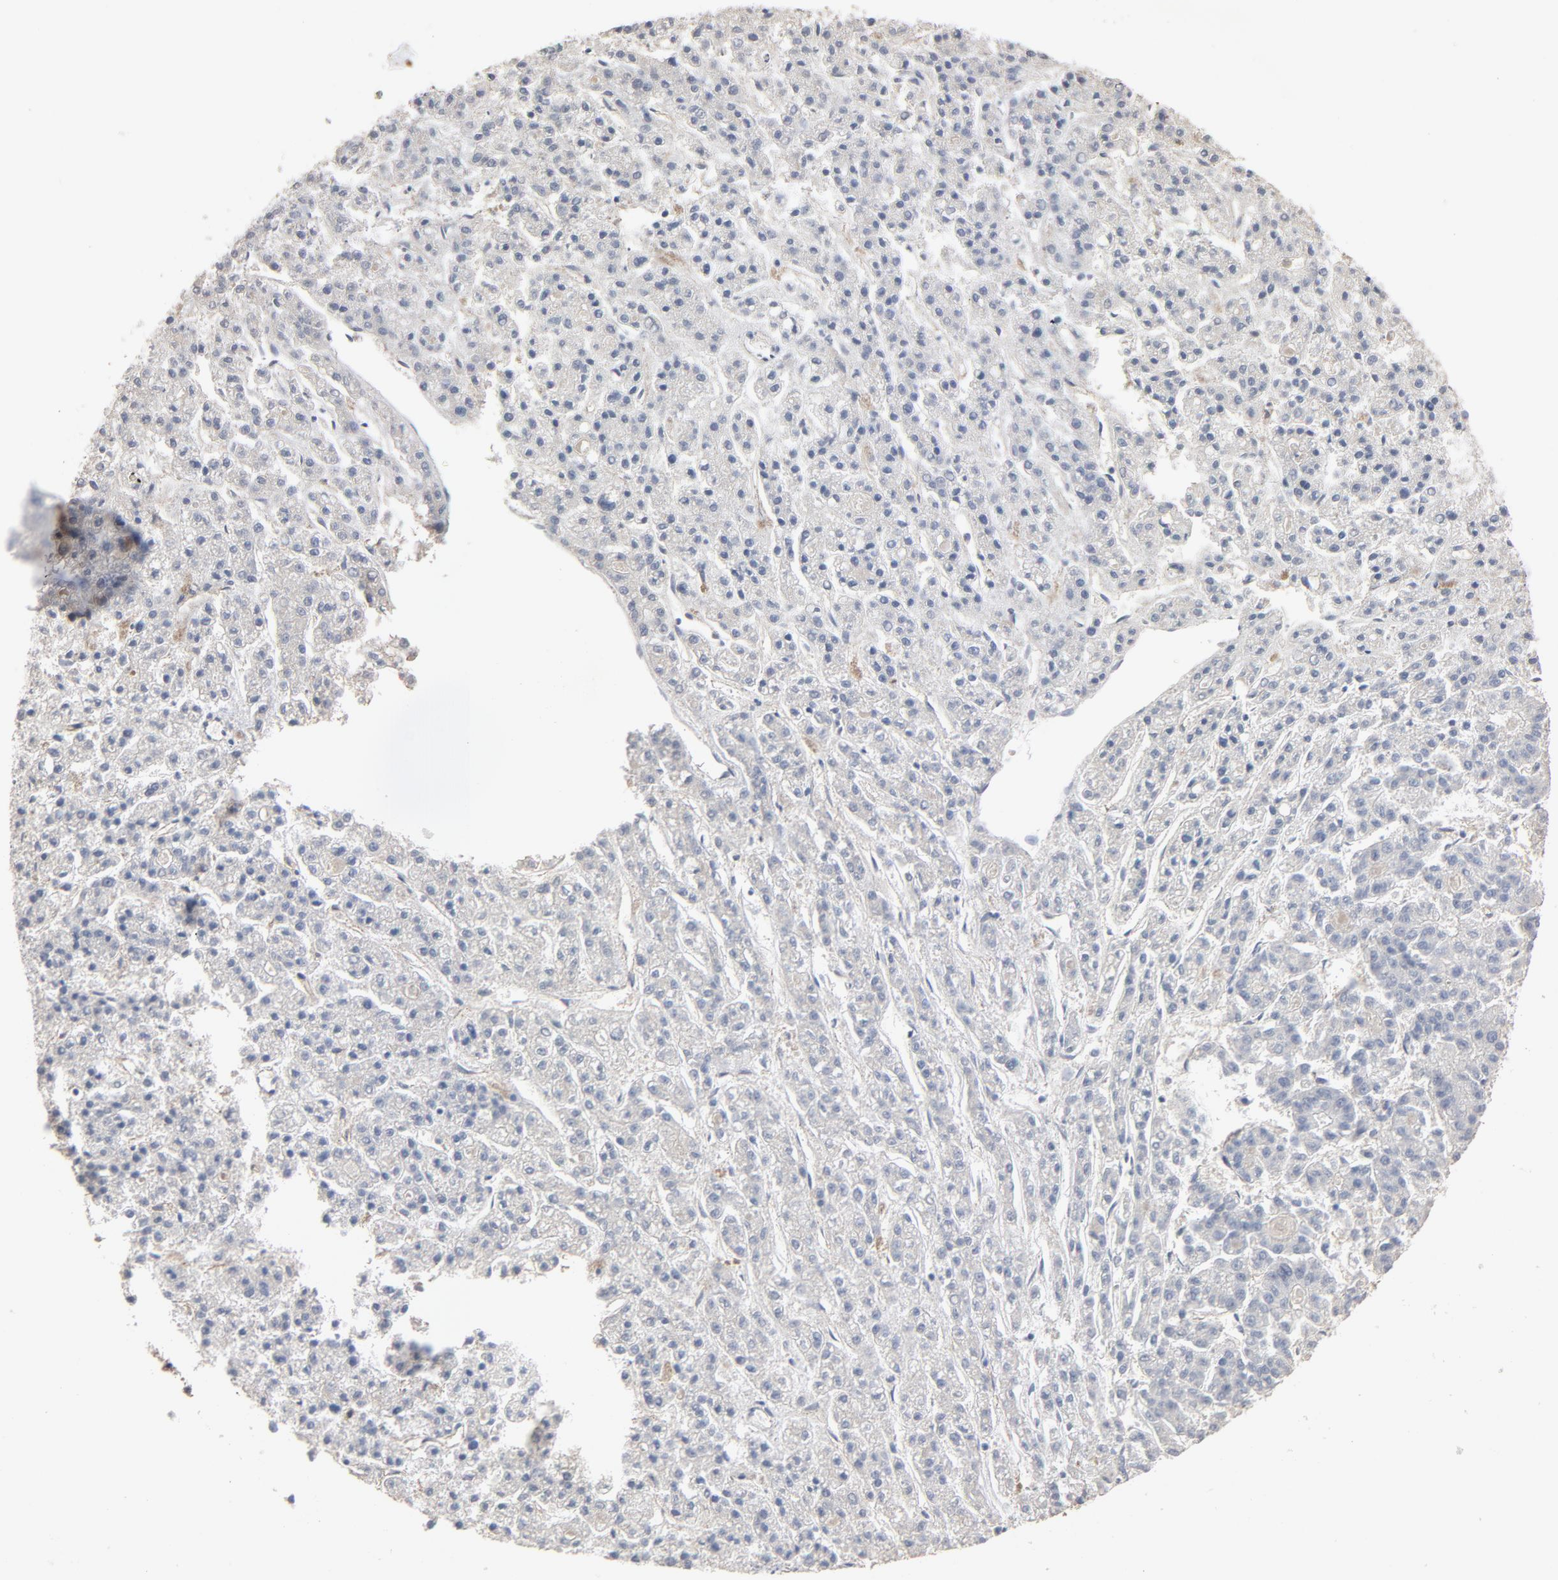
{"staining": {"intensity": "negative", "quantity": "none", "location": "none"}, "tissue": "liver cancer", "cell_type": "Tumor cells", "image_type": "cancer", "snomed": [{"axis": "morphology", "description": "Carcinoma, Hepatocellular, NOS"}, {"axis": "topography", "description": "Liver"}], "caption": "Liver hepatocellular carcinoma was stained to show a protein in brown. There is no significant staining in tumor cells.", "gene": "KDR", "patient": {"sex": "male", "age": 70}}